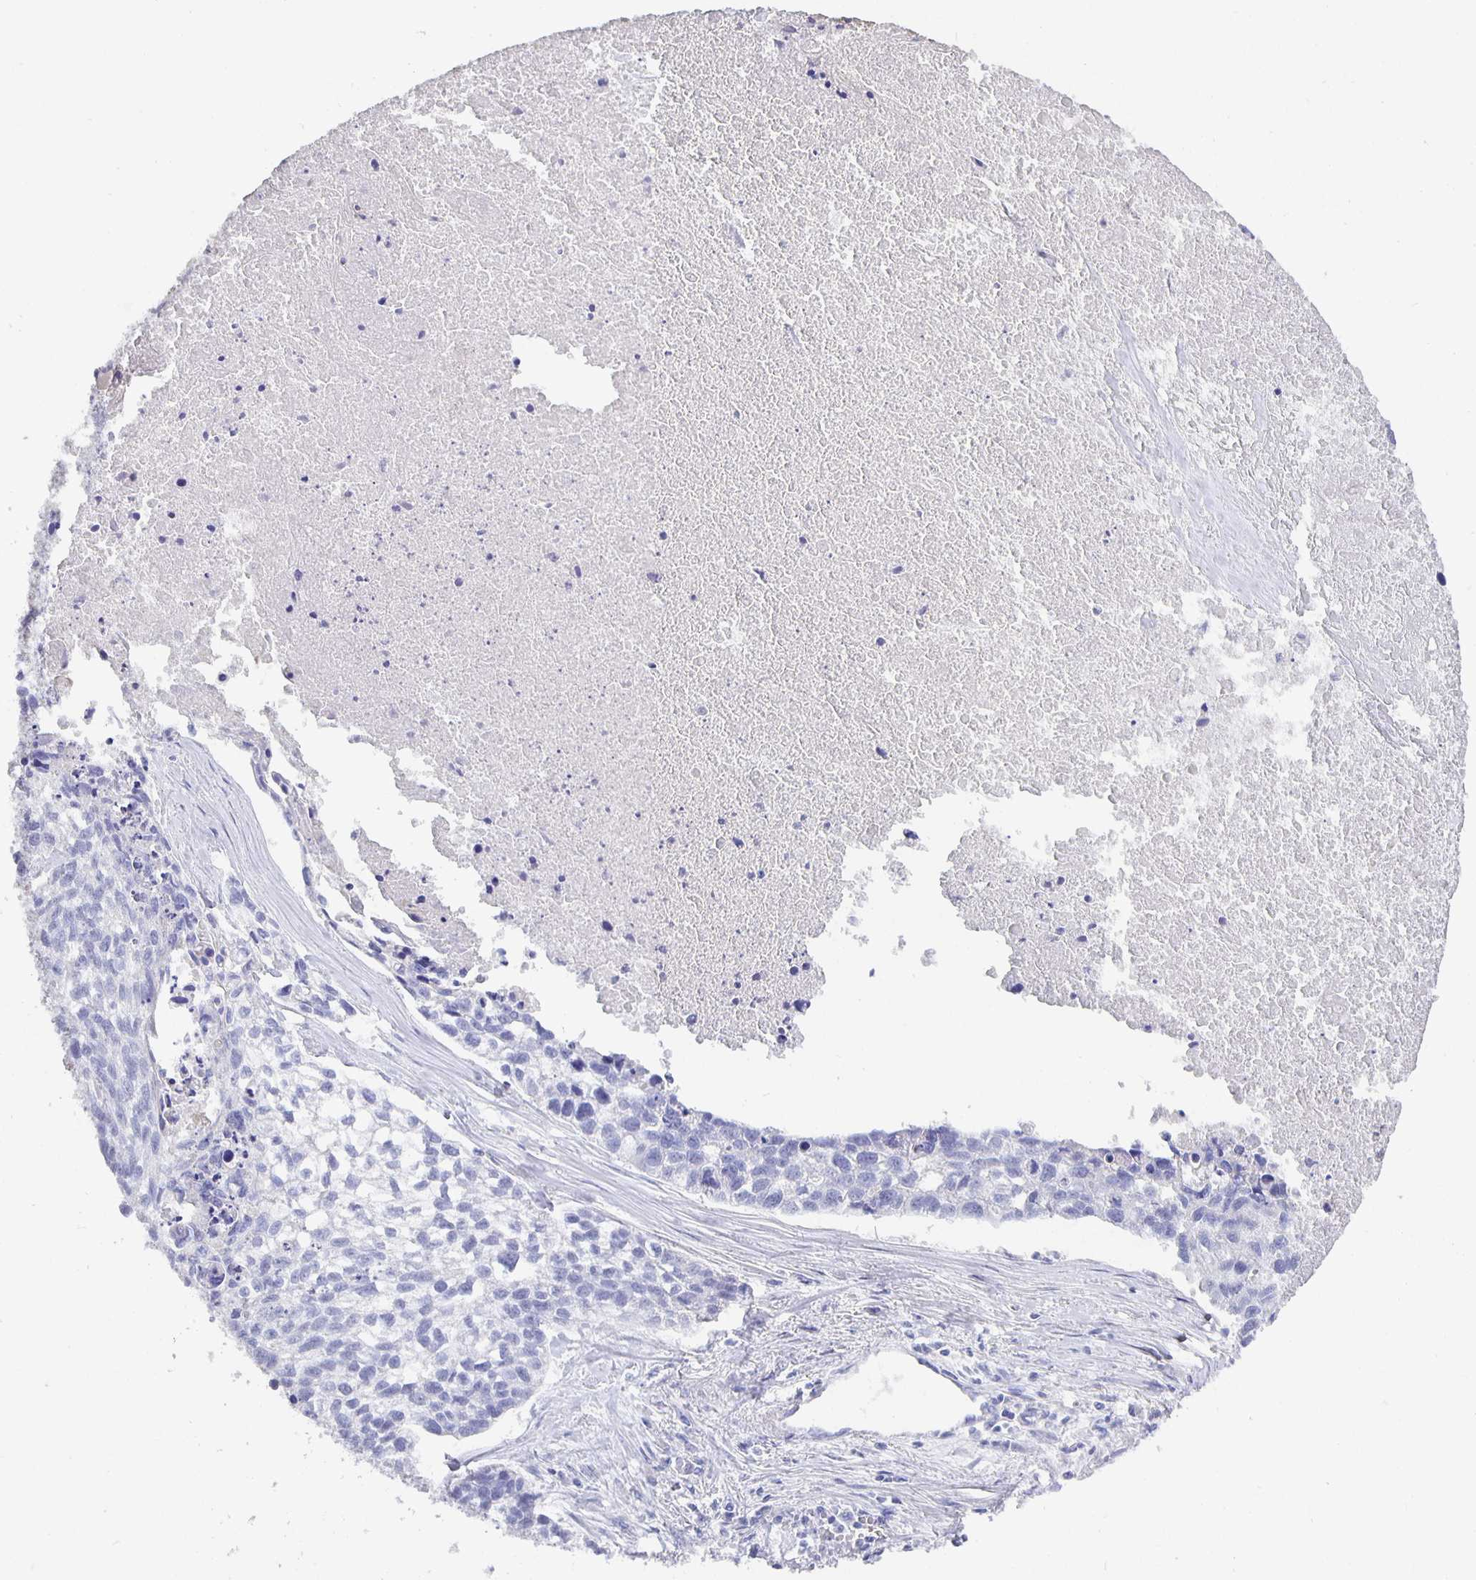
{"staining": {"intensity": "negative", "quantity": "none", "location": "none"}, "tissue": "lung cancer", "cell_type": "Tumor cells", "image_type": "cancer", "snomed": [{"axis": "morphology", "description": "Squamous cell carcinoma, NOS"}, {"axis": "topography", "description": "Lung"}], "caption": "The photomicrograph exhibits no staining of tumor cells in squamous cell carcinoma (lung). (Brightfield microscopy of DAB immunohistochemistry (IHC) at high magnification).", "gene": "CFAP74", "patient": {"sex": "male", "age": 74}}